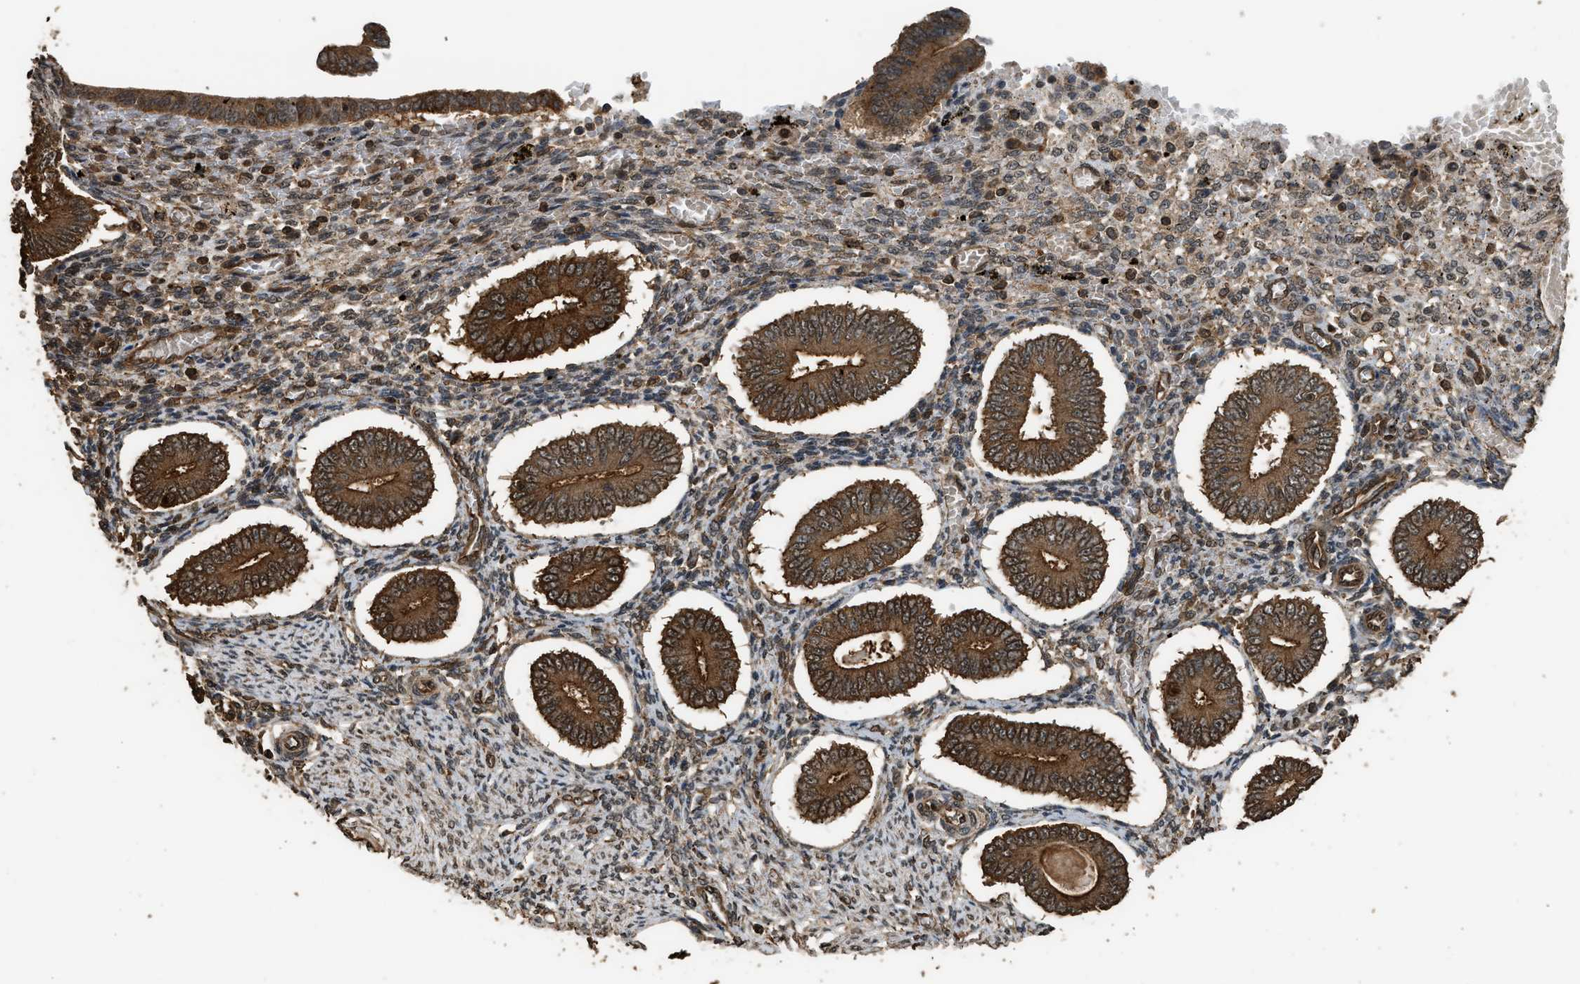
{"staining": {"intensity": "moderate", "quantity": ">75%", "location": "cytoplasmic/membranous,nuclear"}, "tissue": "endometrium", "cell_type": "Cells in endometrial stroma", "image_type": "normal", "snomed": [{"axis": "morphology", "description": "Normal tissue, NOS"}, {"axis": "topography", "description": "Endometrium"}], "caption": "This histopathology image exhibits benign endometrium stained with IHC to label a protein in brown. The cytoplasmic/membranous,nuclear of cells in endometrial stroma show moderate positivity for the protein. Nuclei are counter-stained blue.", "gene": "MYBL2", "patient": {"sex": "female", "age": 42}}